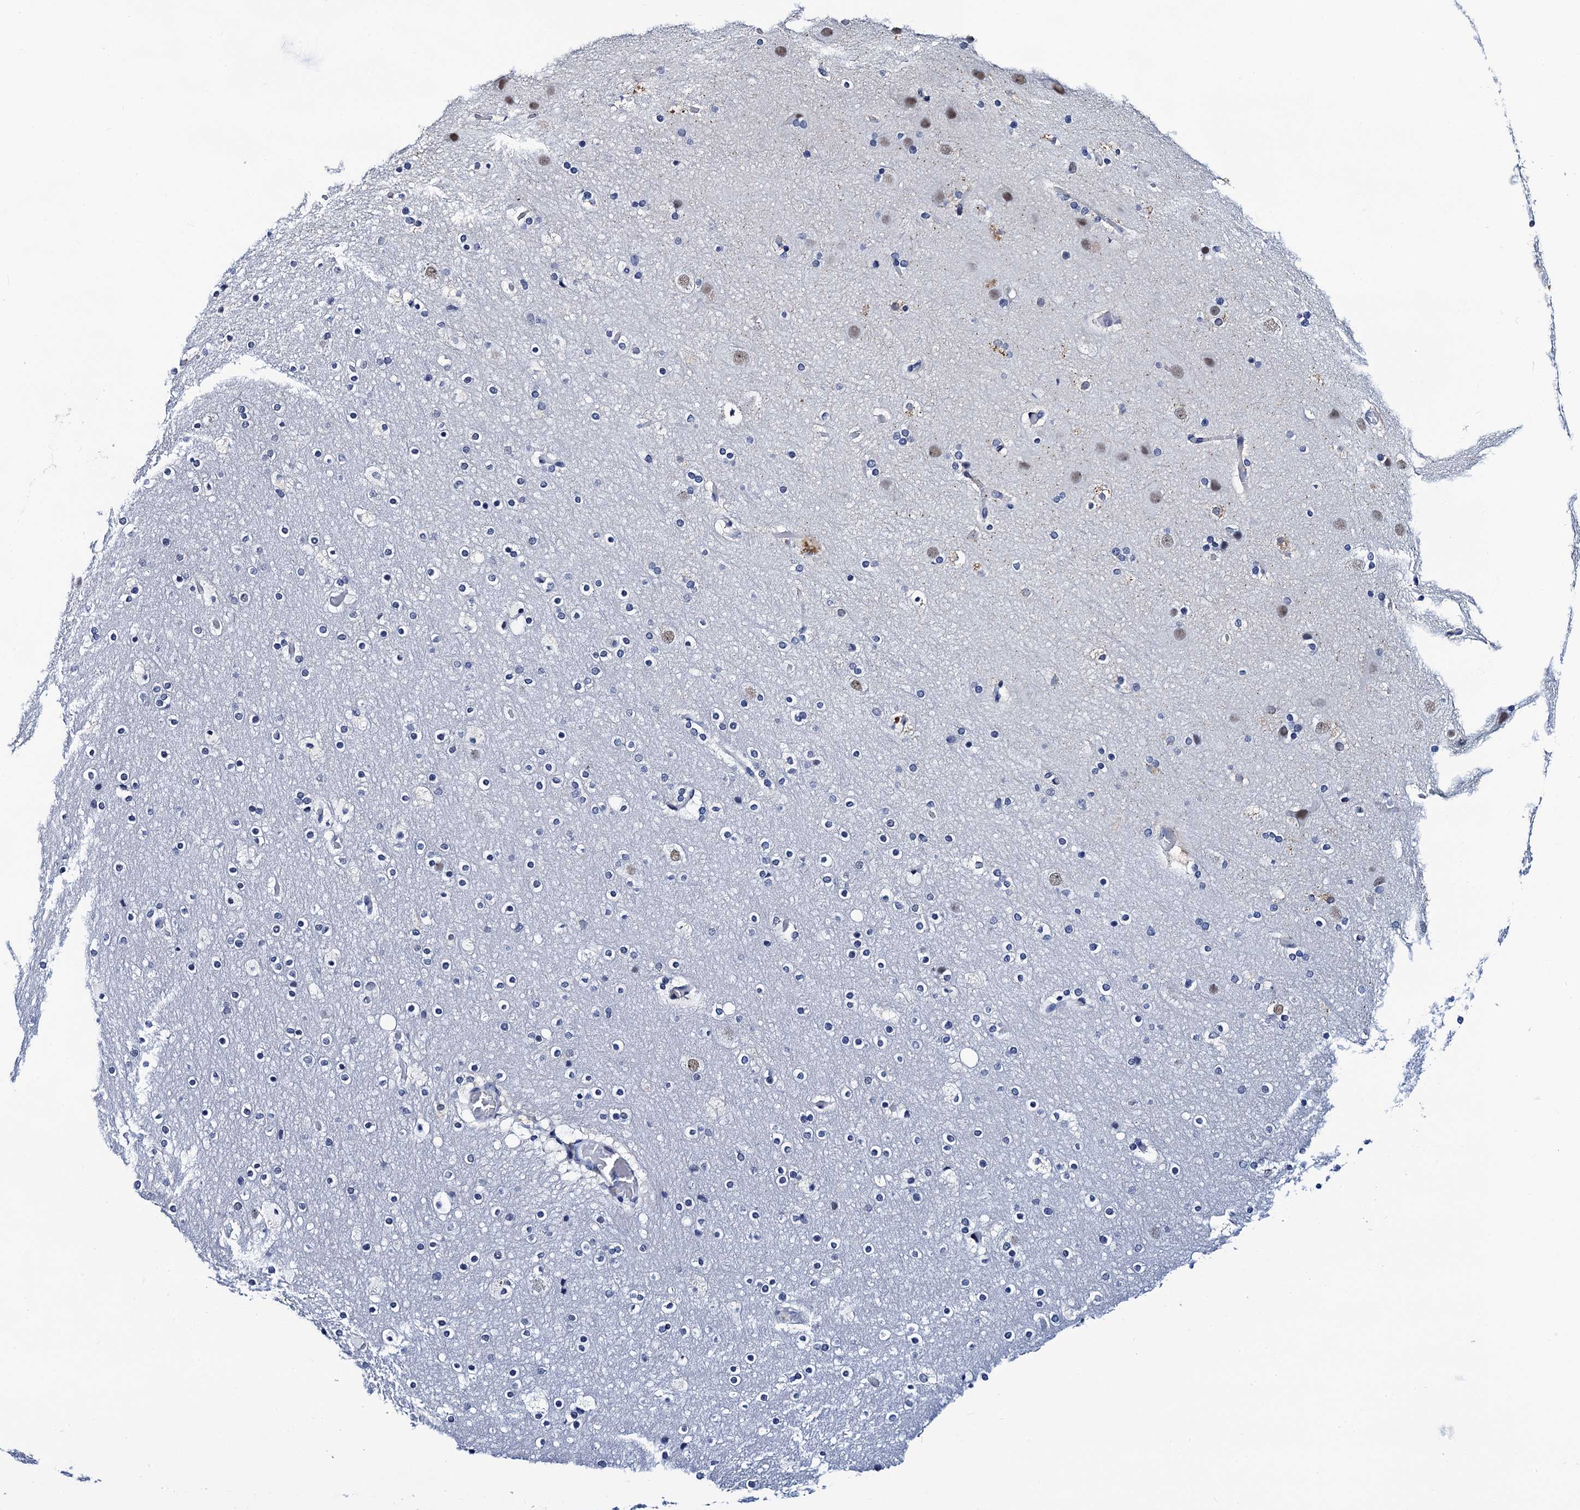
{"staining": {"intensity": "negative", "quantity": "none", "location": "none"}, "tissue": "cerebral cortex", "cell_type": "Endothelial cells", "image_type": "normal", "snomed": [{"axis": "morphology", "description": "Normal tissue, NOS"}, {"axis": "topography", "description": "Cerebral cortex"}], "caption": "Immunohistochemistry (IHC) image of unremarkable human cerebral cortex stained for a protein (brown), which exhibits no positivity in endothelial cells. (Immunohistochemistry (IHC), brightfield microscopy, high magnification).", "gene": "SLC7A10", "patient": {"sex": "male", "age": 57}}